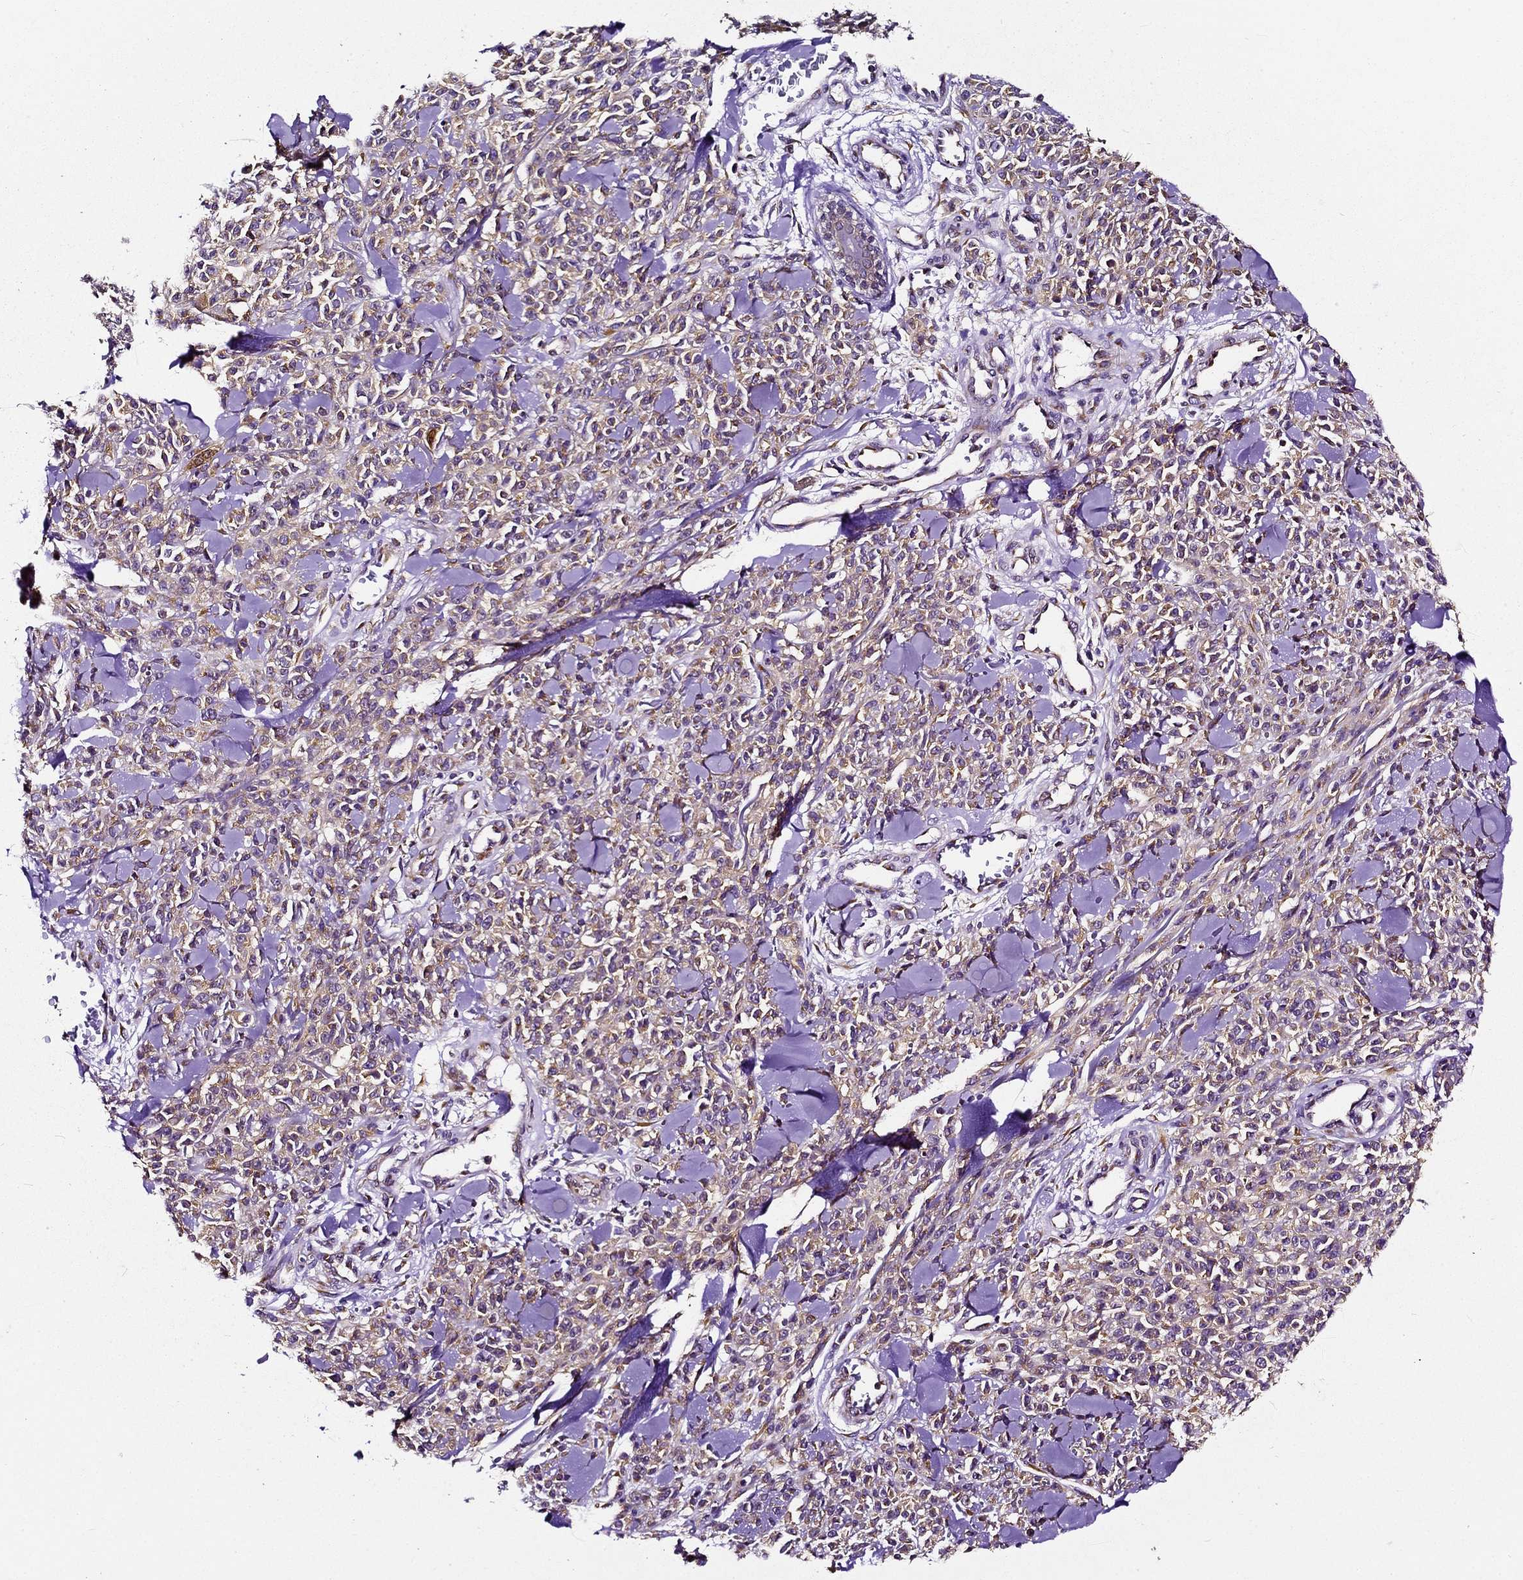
{"staining": {"intensity": "weak", "quantity": "25%-75%", "location": "cytoplasmic/membranous"}, "tissue": "melanoma", "cell_type": "Tumor cells", "image_type": "cancer", "snomed": [{"axis": "morphology", "description": "Malignant melanoma, NOS"}, {"axis": "topography", "description": "Skin"}, {"axis": "topography", "description": "Skin of trunk"}], "caption": "DAB immunohistochemical staining of human malignant melanoma reveals weak cytoplasmic/membranous protein positivity in about 25%-75% of tumor cells.", "gene": "TICAM1", "patient": {"sex": "male", "age": 74}}